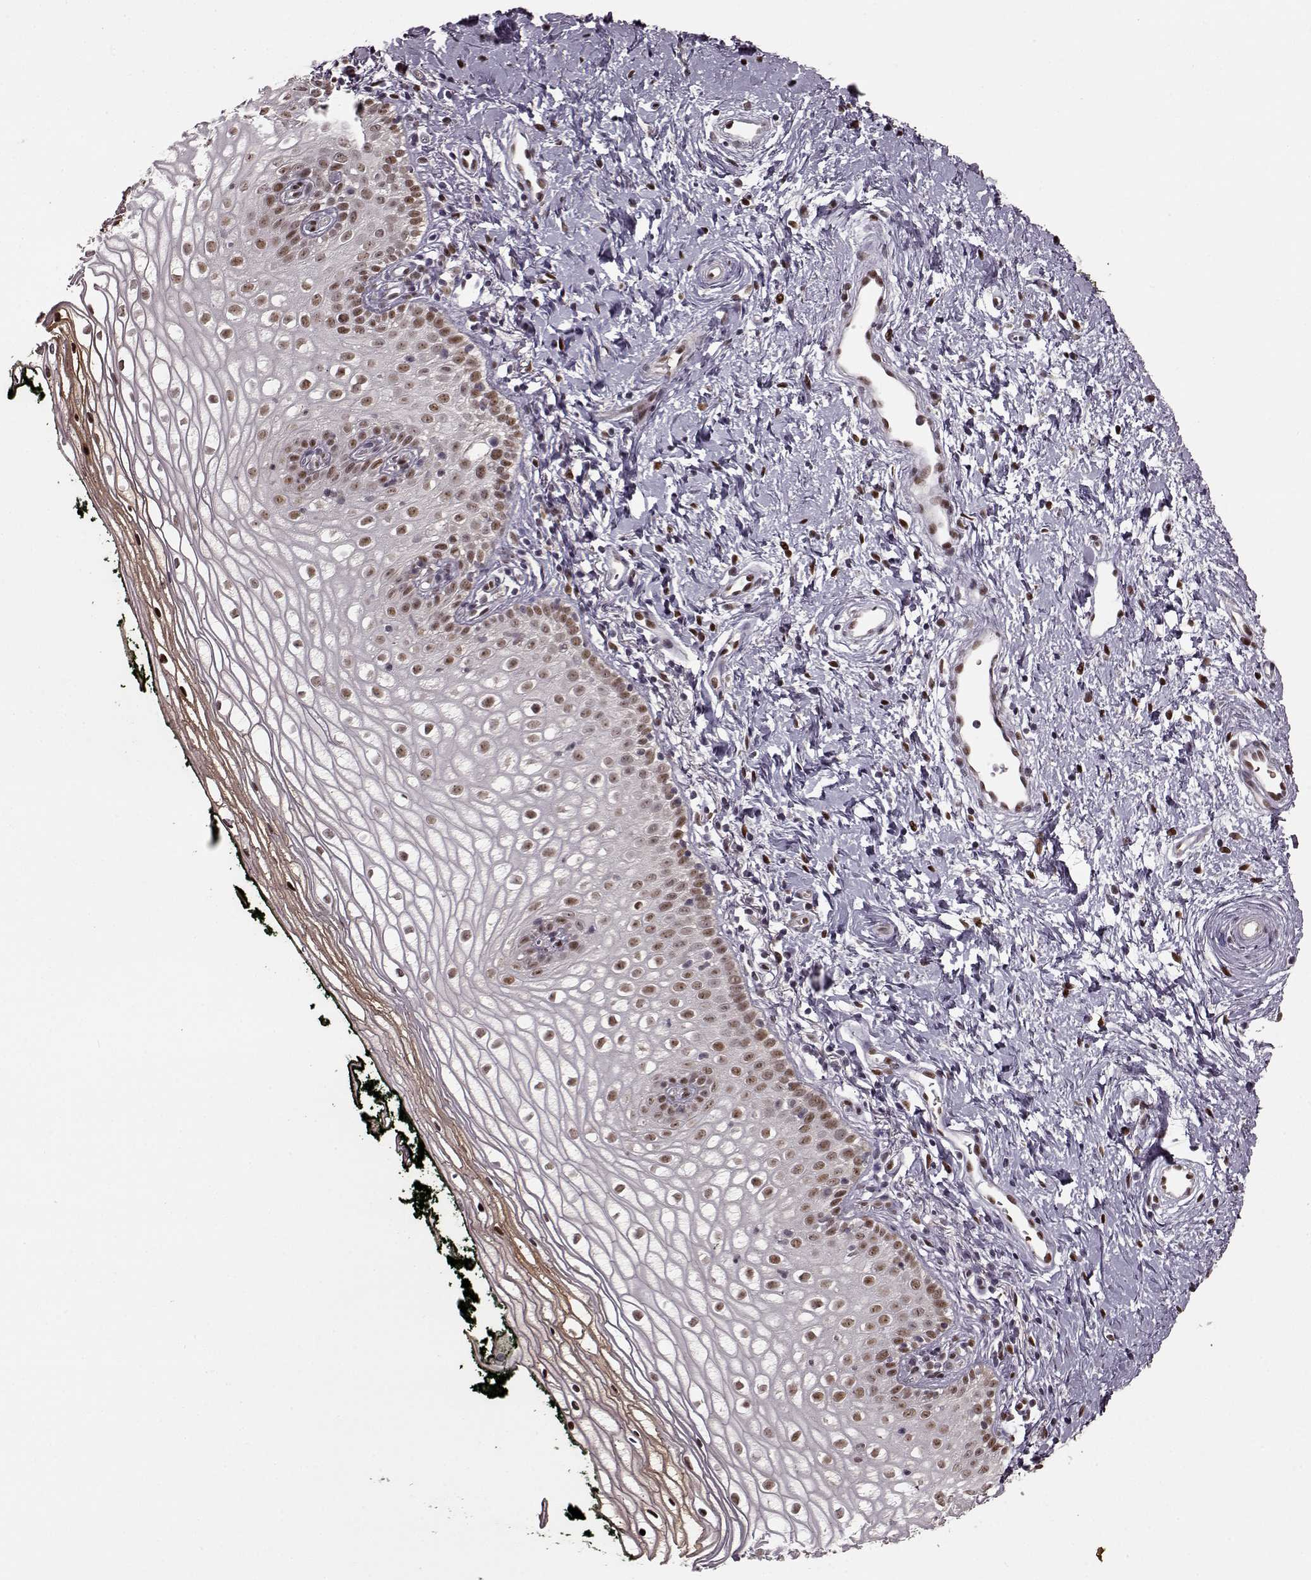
{"staining": {"intensity": "moderate", "quantity": ">75%", "location": "nuclear"}, "tissue": "vagina", "cell_type": "Squamous epithelial cells", "image_type": "normal", "snomed": [{"axis": "morphology", "description": "Normal tissue, NOS"}, {"axis": "topography", "description": "Vagina"}], "caption": "IHC photomicrograph of unremarkable vagina: vagina stained using IHC shows medium levels of moderate protein expression localized specifically in the nuclear of squamous epithelial cells, appearing as a nuclear brown color.", "gene": "FTO", "patient": {"sex": "female", "age": 47}}